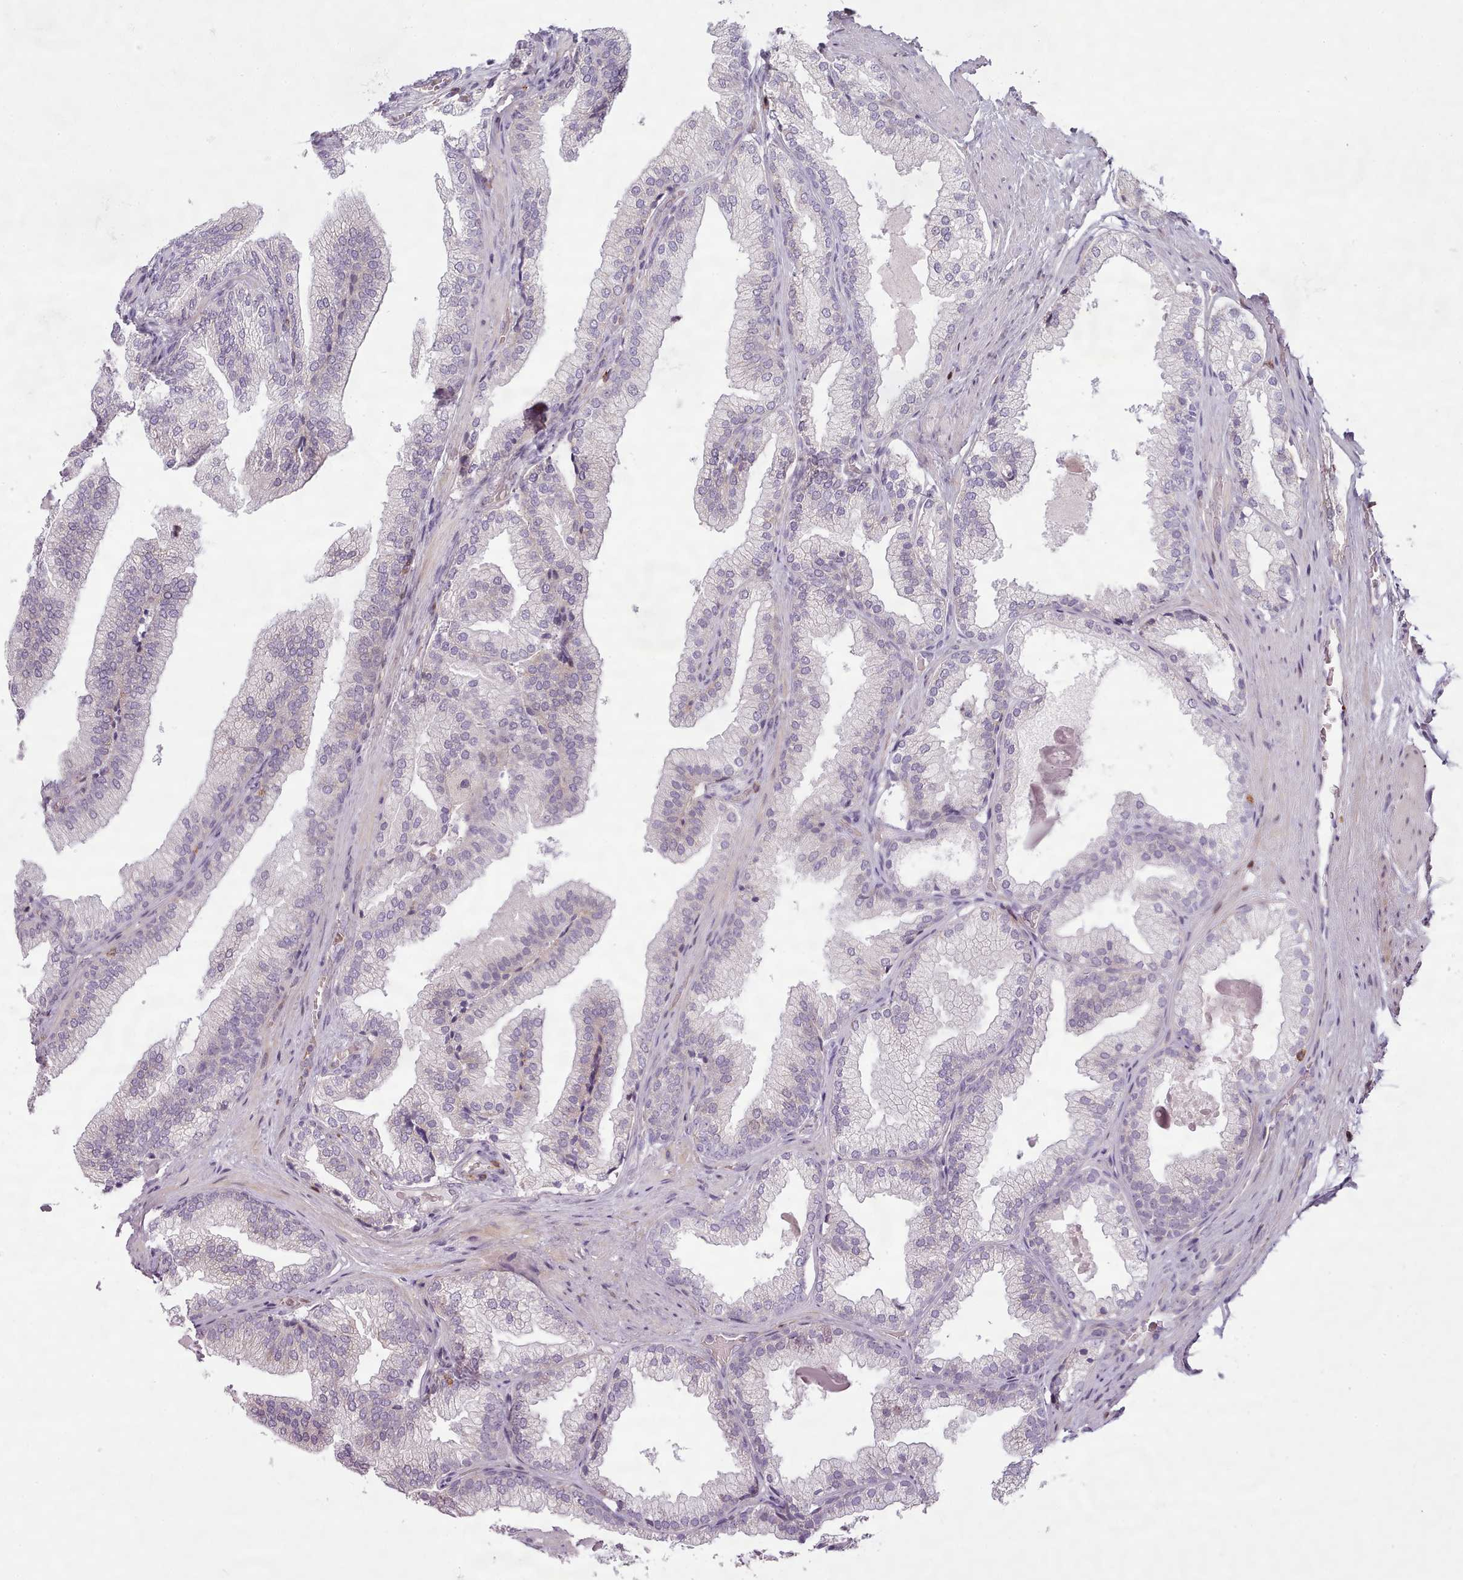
{"staining": {"intensity": "negative", "quantity": "none", "location": "none"}, "tissue": "prostate", "cell_type": "Glandular cells", "image_type": "normal", "snomed": [{"axis": "morphology", "description": "Normal tissue, NOS"}, {"axis": "topography", "description": "Prostate"}], "caption": "This is an immunohistochemistry image of normal prostate. There is no staining in glandular cells.", "gene": "ZNF583", "patient": {"sex": "male", "age": 76}}